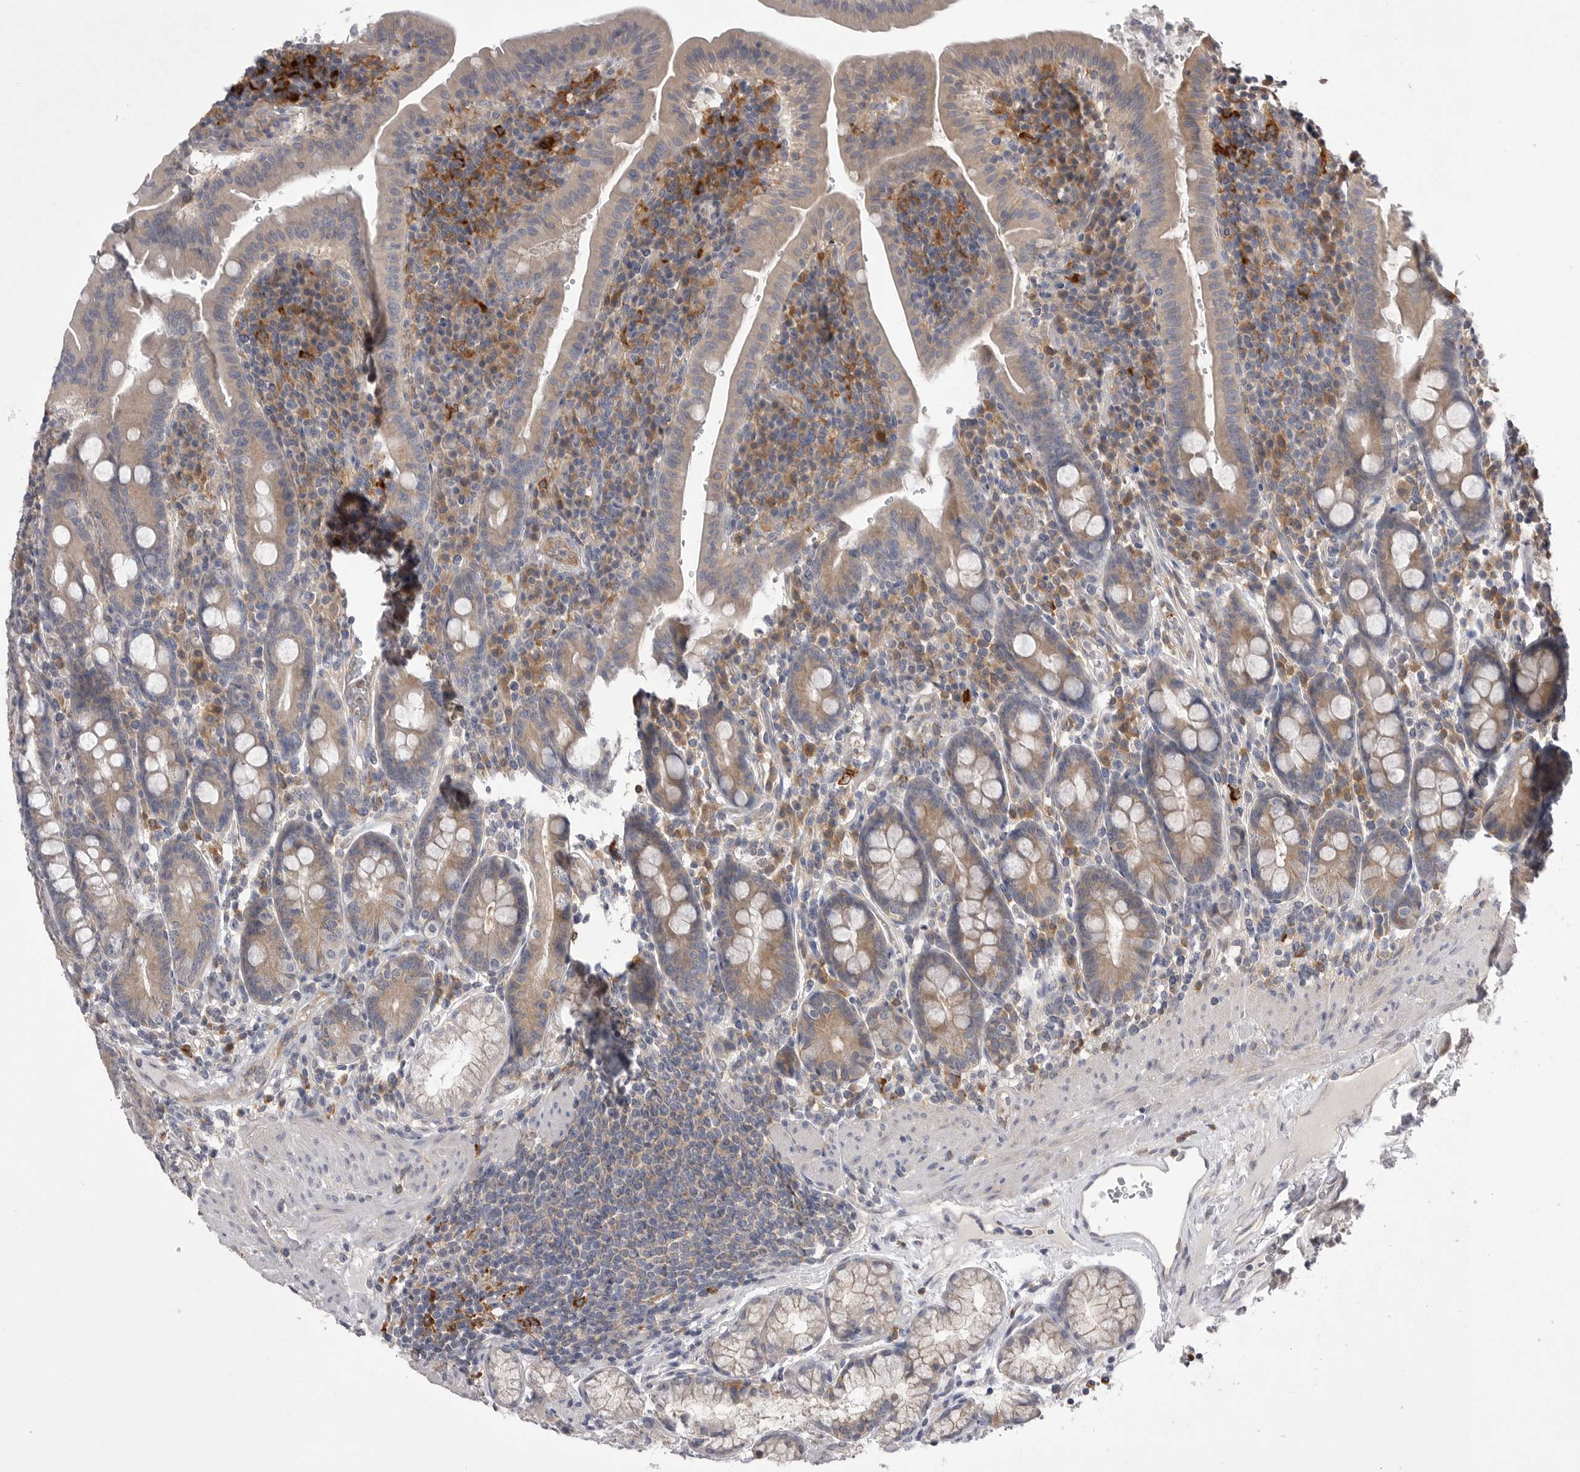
{"staining": {"intensity": "weak", "quantity": ">75%", "location": "cytoplasmic/membranous"}, "tissue": "duodenum", "cell_type": "Glandular cells", "image_type": "normal", "snomed": [{"axis": "morphology", "description": "Normal tissue, NOS"}, {"axis": "morphology", "description": "Adenocarcinoma, NOS"}, {"axis": "topography", "description": "Pancreas"}, {"axis": "topography", "description": "Duodenum"}], "caption": "This is a photomicrograph of immunohistochemistry staining of normal duodenum, which shows weak expression in the cytoplasmic/membranous of glandular cells.", "gene": "VAC14", "patient": {"sex": "male", "age": 50}}